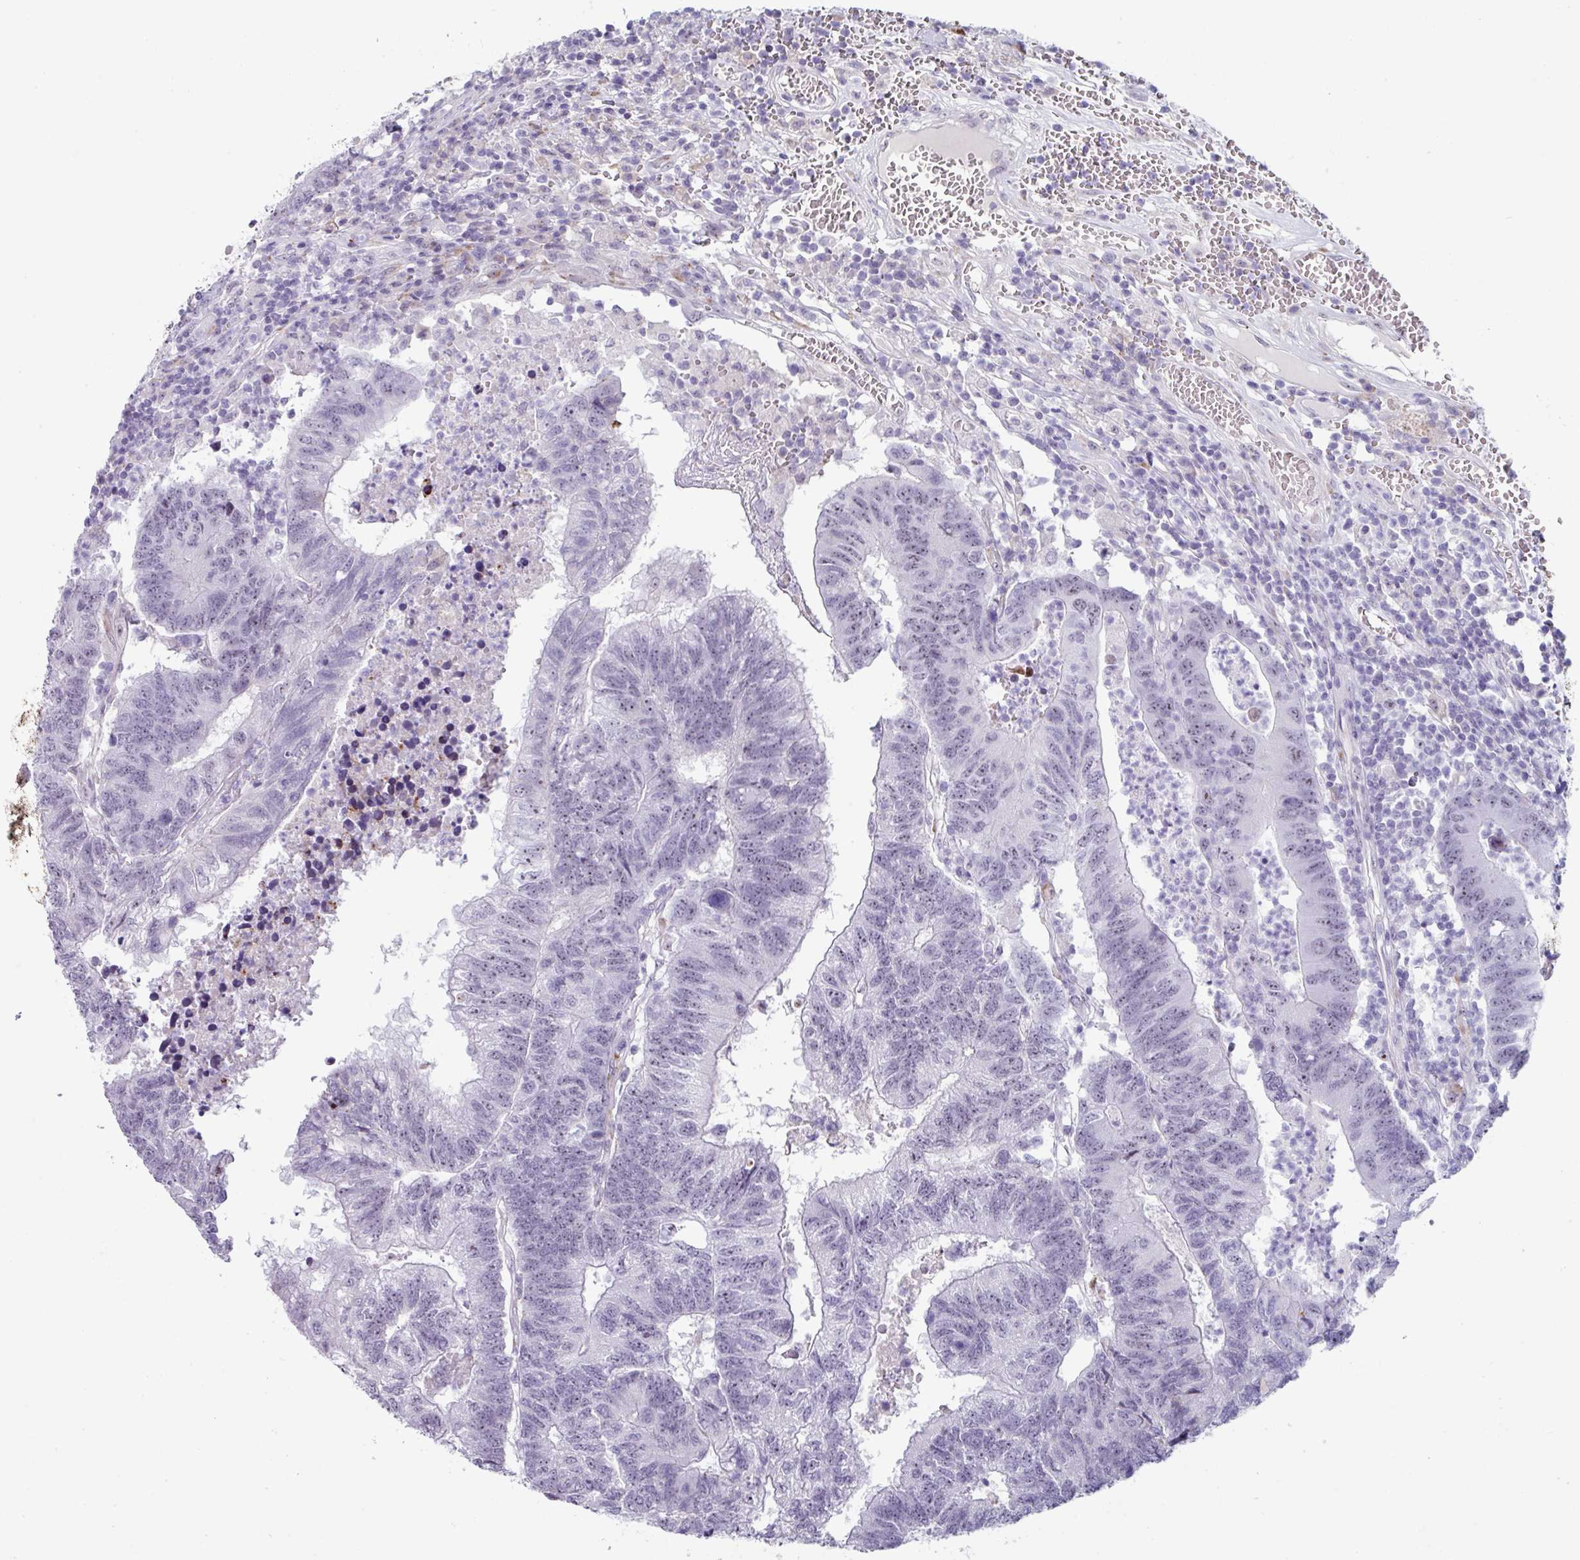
{"staining": {"intensity": "weak", "quantity": "<25%", "location": "nuclear"}, "tissue": "colorectal cancer", "cell_type": "Tumor cells", "image_type": "cancer", "snomed": [{"axis": "morphology", "description": "Adenocarcinoma, NOS"}, {"axis": "topography", "description": "Colon"}], "caption": "IHC micrograph of neoplastic tissue: colorectal cancer stained with DAB (3,3'-diaminobenzidine) reveals no significant protein positivity in tumor cells.", "gene": "BMS1", "patient": {"sex": "female", "age": 48}}